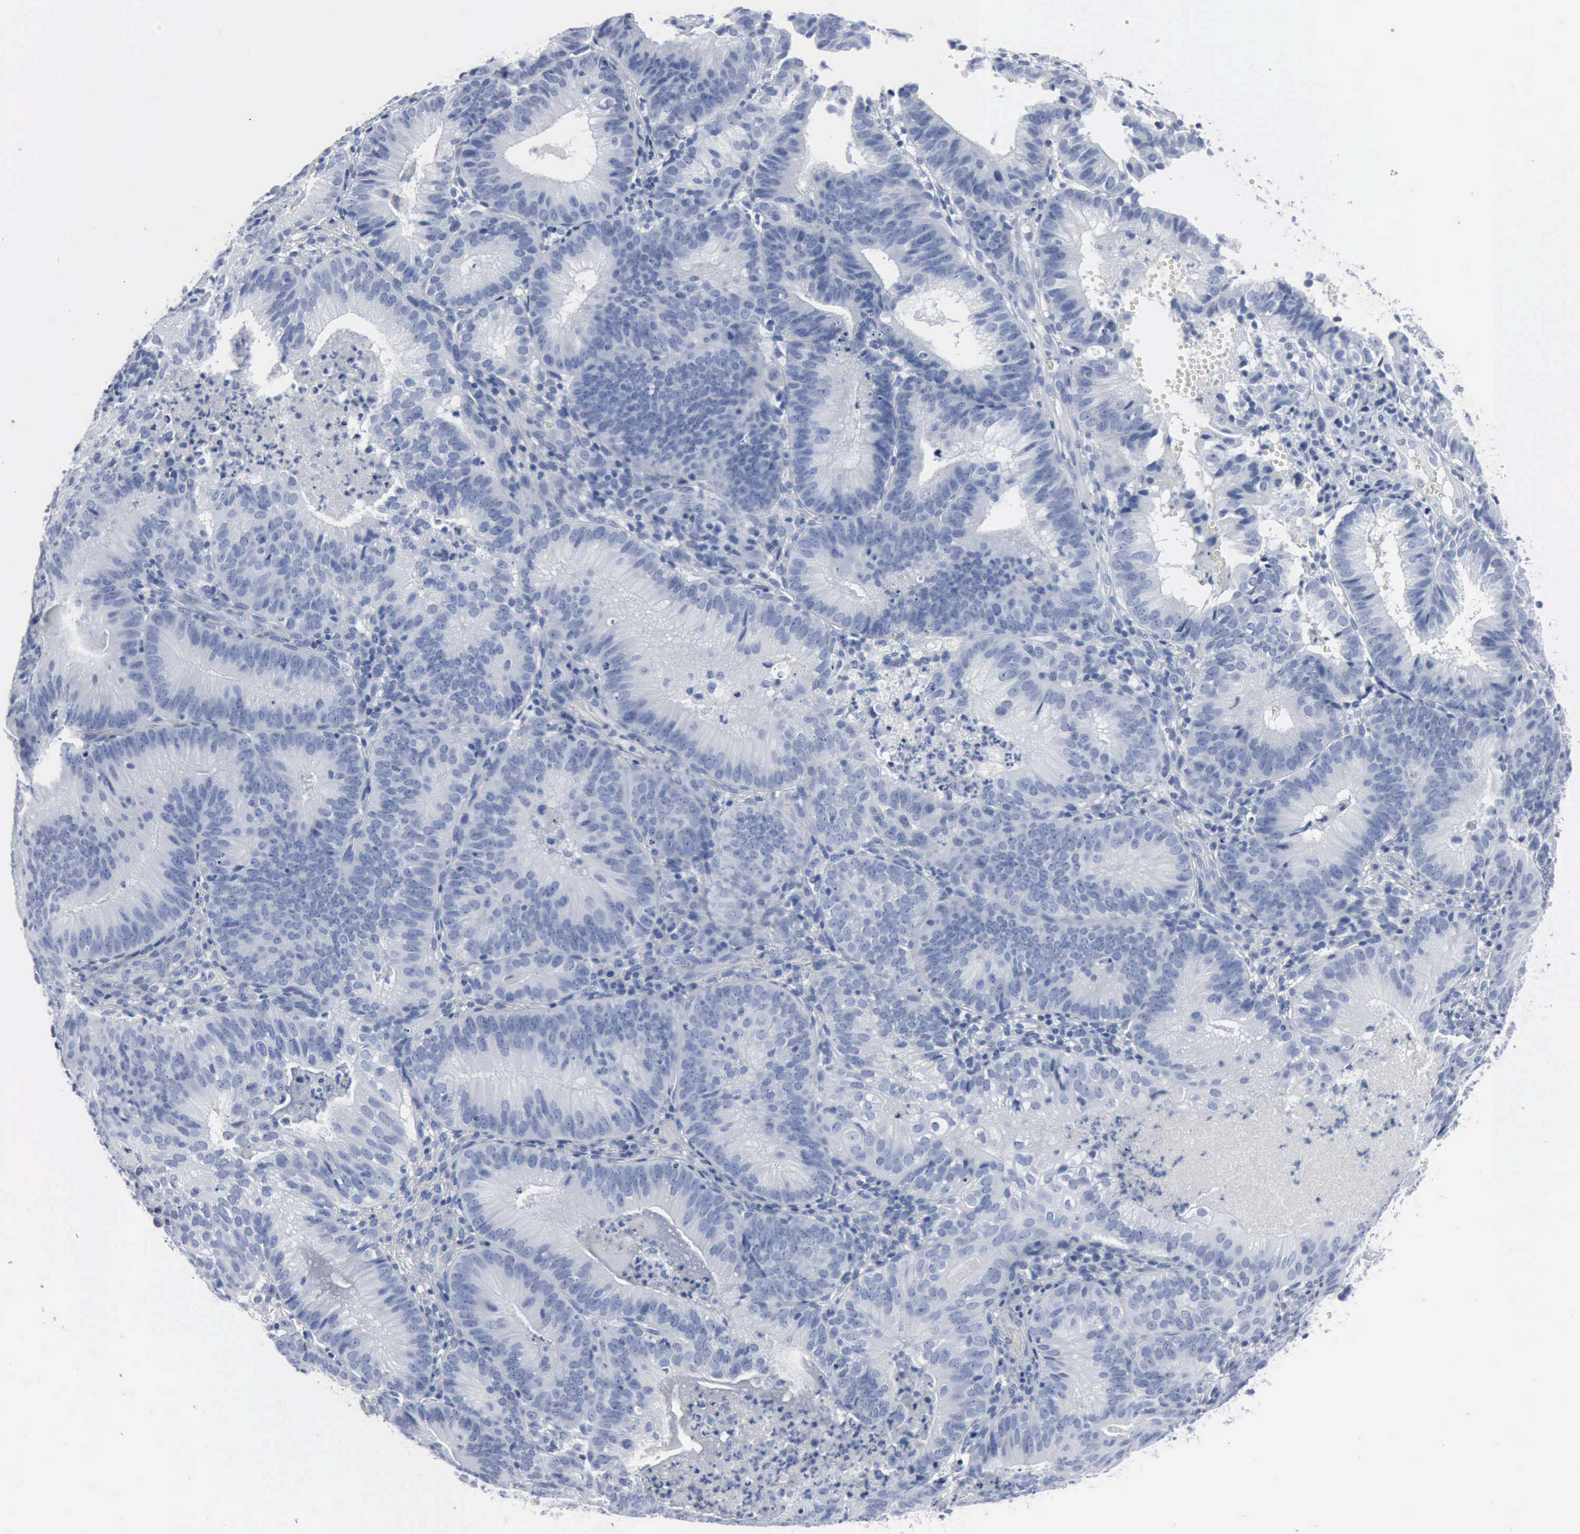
{"staining": {"intensity": "negative", "quantity": "none", "location": "none"}, "tissue": "cervical cancer", "cell_type": "Tumor cells", "image_type": "cancer", "snomed": [{"axis": "morphology", "description": "Adenocarcinoma, NOS"}, {"axis": "topography", "description": "Cervix"}], "caption": "The IHC photomicrograph has no significant positivity in tumor cells of adenocarcinoma (cervical) tissue.", "gene": "DMD", "patient": {"sex": "female", "age": 60}}